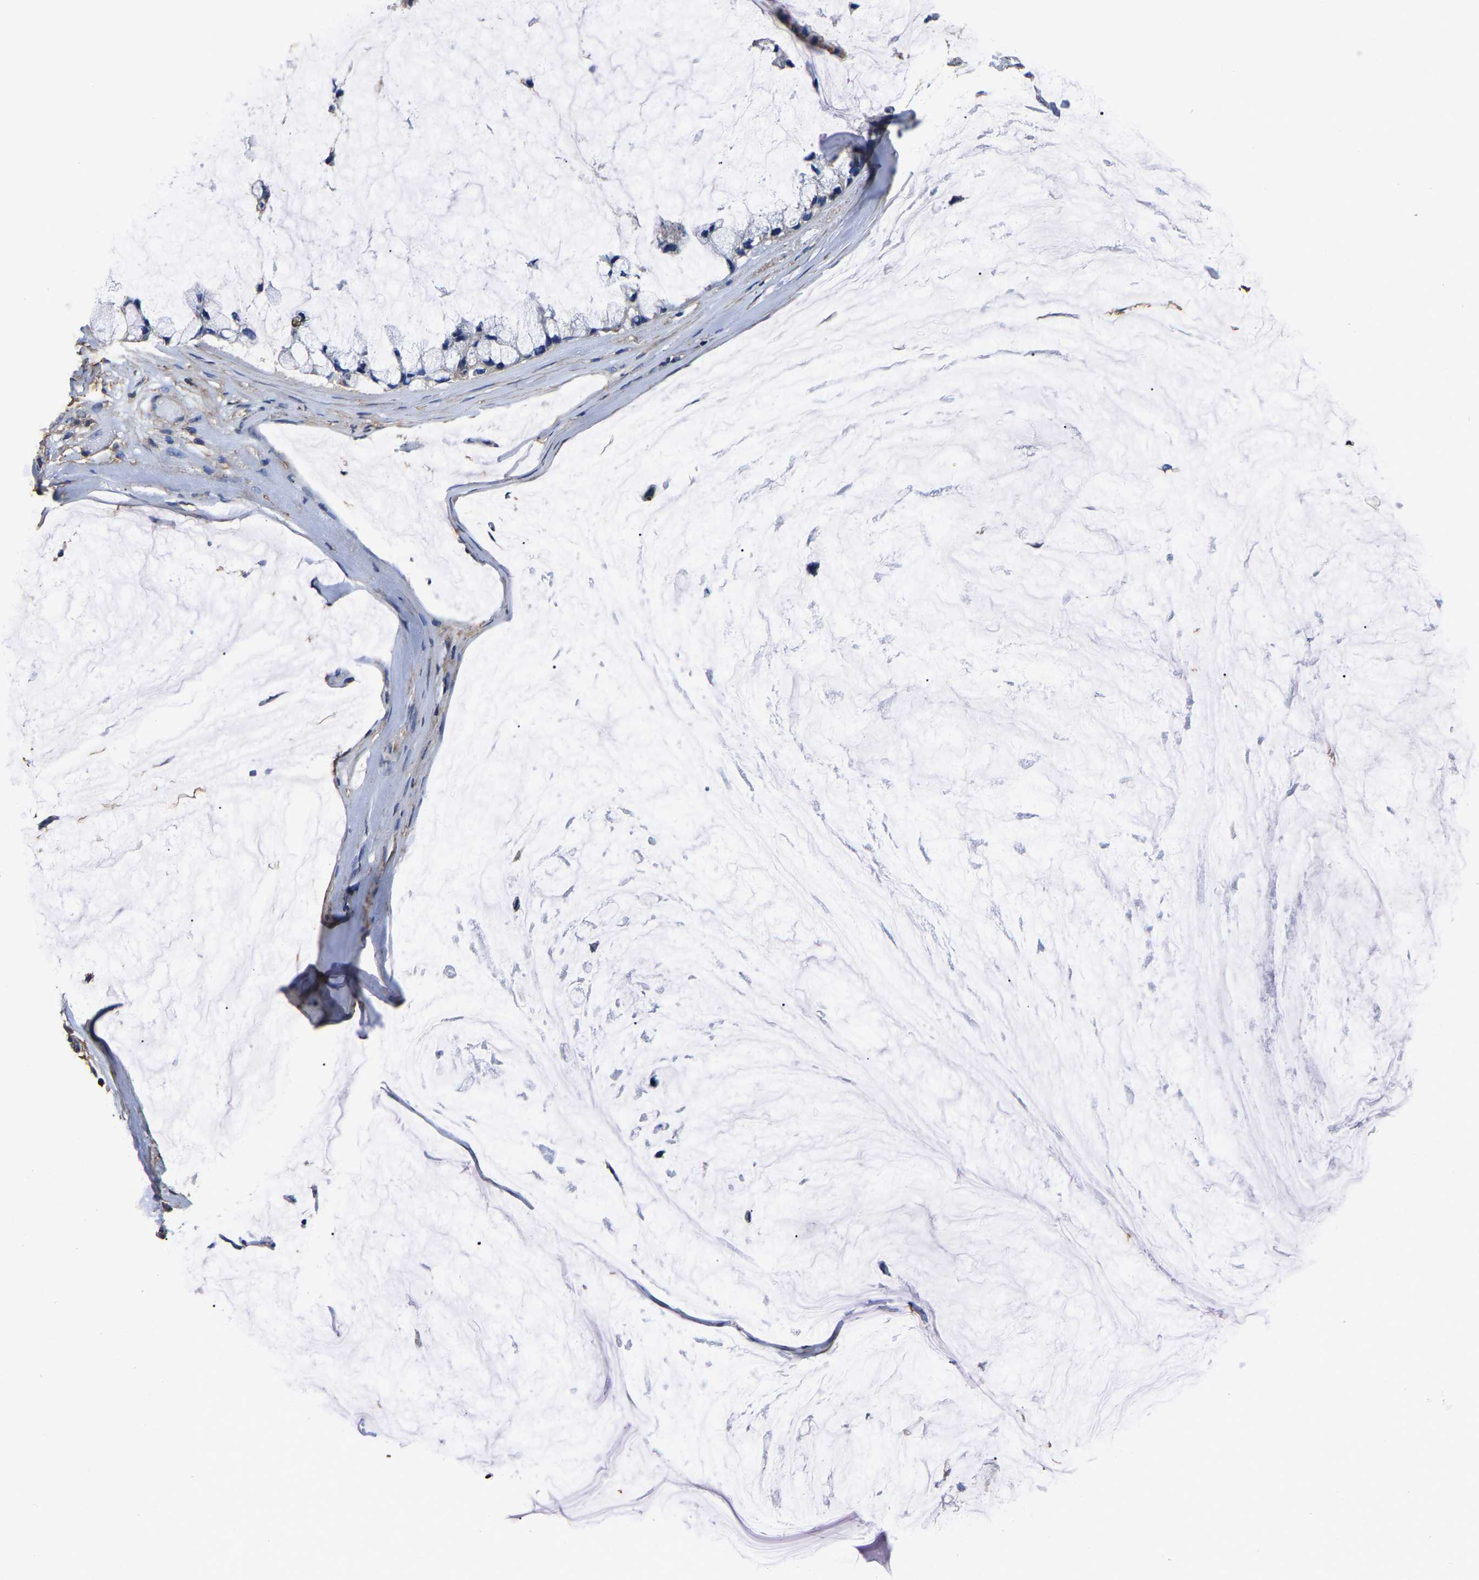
{"staining": {"intensity": "negative", "quantity": "none", "location": "none"}, "tissue": "ovarian cancer", "cell_type": "Tumor cells", "image_type": "cancer", "snomed": [{"axis": "morphology", "description": "Cystadenocarcinoma, mucinous, NOS"}, {"axis": "topography", "description": "Ovary"}], "caption": "IHC histopathology image of human ovarian mucinous cystadenocarcinoma stained for a protein (brown), which exhibits no expression in tumor cells.", "gene": "ARMT1", "patient": {"sex": "female", "age": 39}}